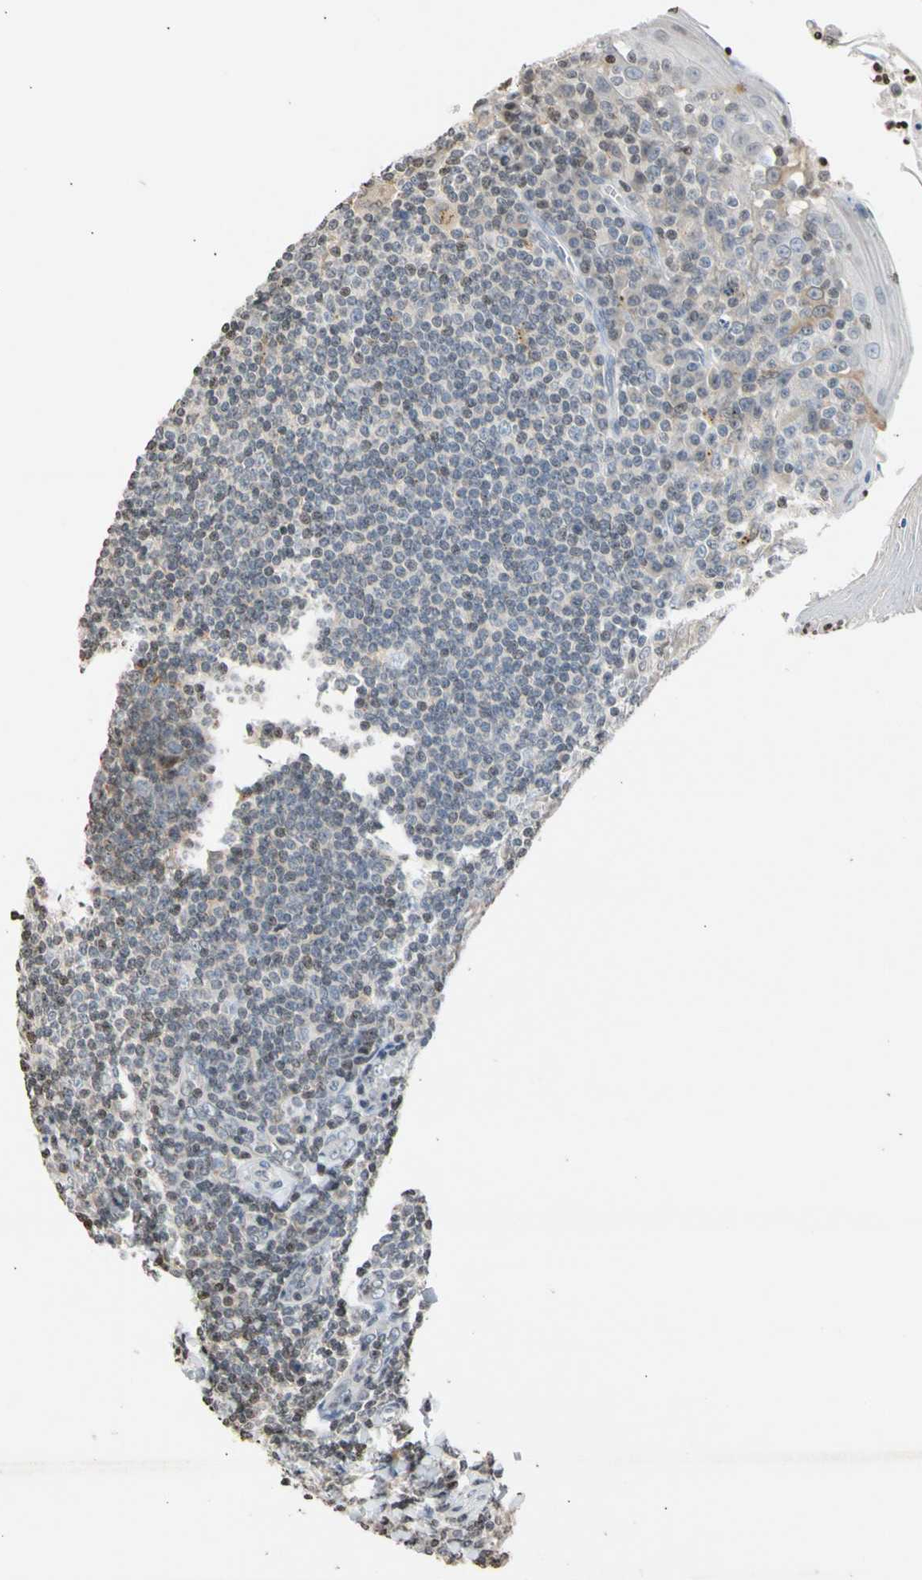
{"staining": {"intensity": "weak", "quantity": "25%-75%", "location": "cytoplasmic/membranous"}, "tissue": "tonsil", "cell_type": "Germinal center cells", "image_type": "normal", "snomed": [{"axis": "morphology", "description": "Normal tissue, NOS"}, {"axis": "topography", "description": "Tonsil"}], "caption": "A histopathology image showing weak cytoplasmic/membranous expression in approximately 25%-75% of germinal center cells in benign tonsil, as visualized by brown immunohistochemical staining.", "gene": "GPX4", "patient": {"sex": "male", "age": 31}}